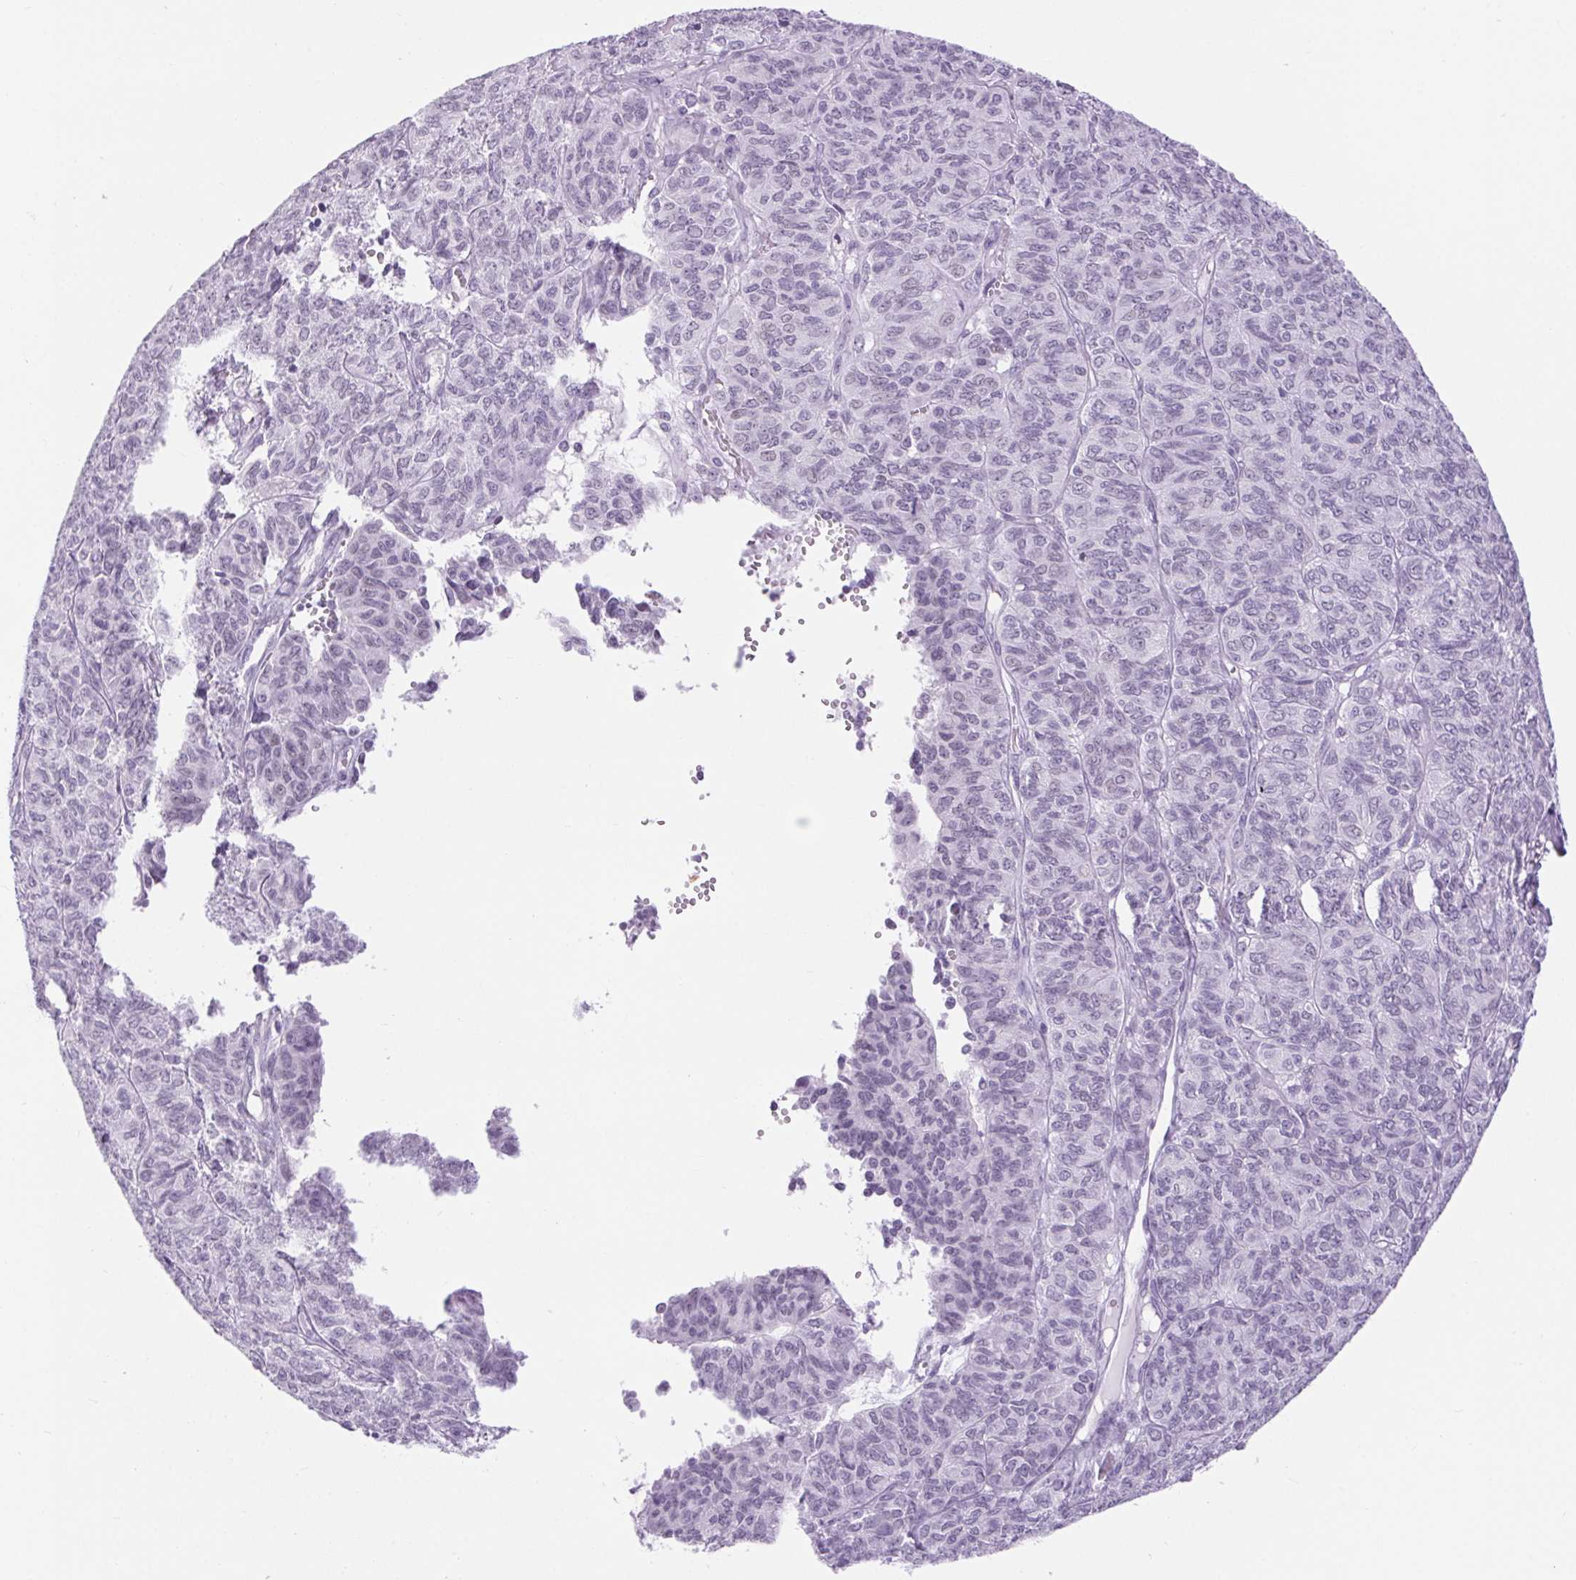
{"staining": {"intensity": "negative", "quantity": "none", "location": "none"}, "tissue": "ovarian cancer", "cell_type": "Tumor cells", "image_type": "cancer", "snomed": [{"axis": "morphology", "description": "Carcinoma, endometroid"}, {"axis": "topography", "description": "Ovary"}], "caption": "A micrograph of human ovarian endometroid carcinoma is negative for staining in tumor cells. (DAB (3,3'-diaminobenzidine) IHC visualized using brightfield microscopy, high magnification).", "gene": "BCAS1", "patient": {"sex": "female", "age": 80}}